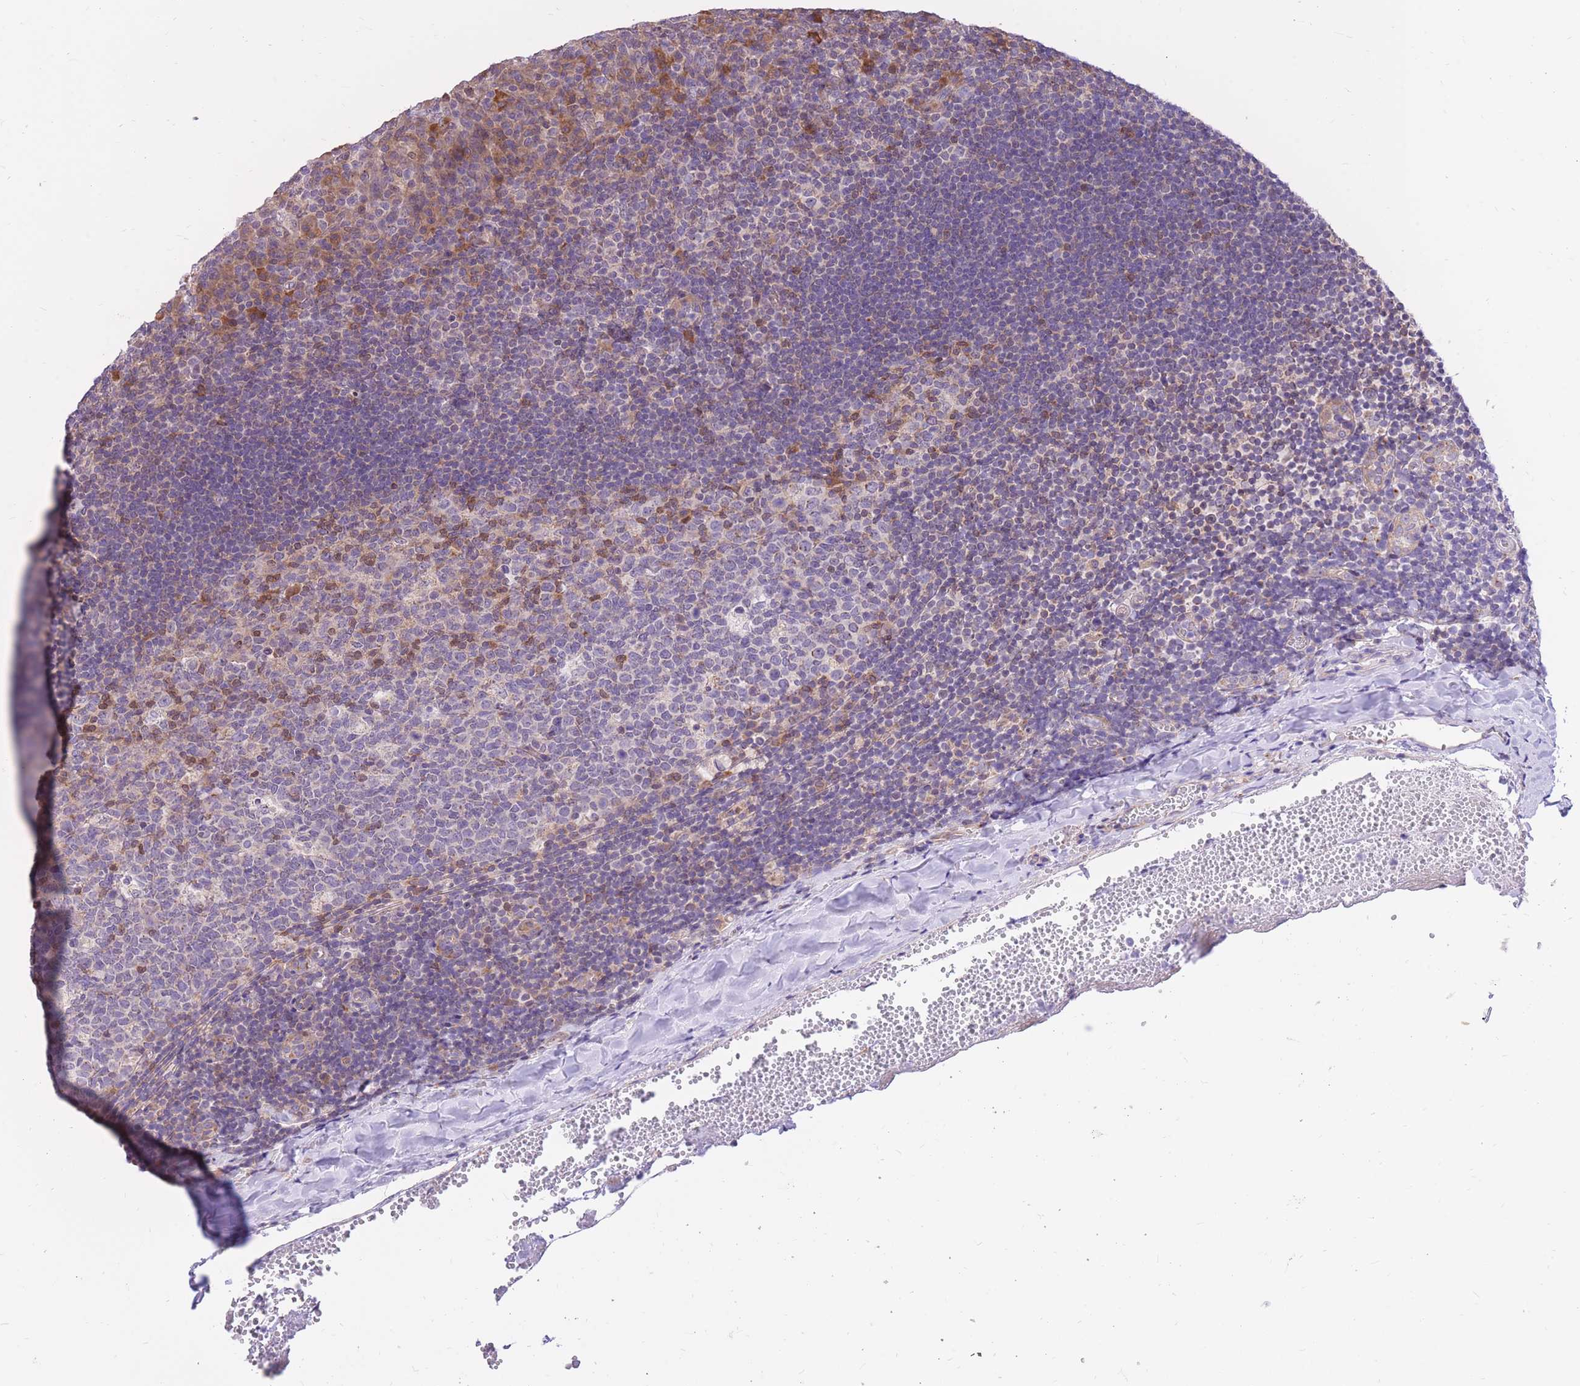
{"staining": {"intensity": "moderate", "quantity": "<25%", "location": "cytoplasmic/membranous"}, "tissue": "tonsil", "cell_type": "Germinal center cells", "image_type": "normal", "snomed": [{"axis": "morphology", "description": "Normal tissue, NOS"}, {"axis": "topography", "description": "Tonsil"}], "caption": "Immunohistochemistry (IHC) (DAB) staining of benign human tonsil displays moderate cytoplasmic/membranous protein staining in about <25% of germinal center cells.", "gene": "TOPAZ1", "patient": {"sex": "male", "age": 17}}